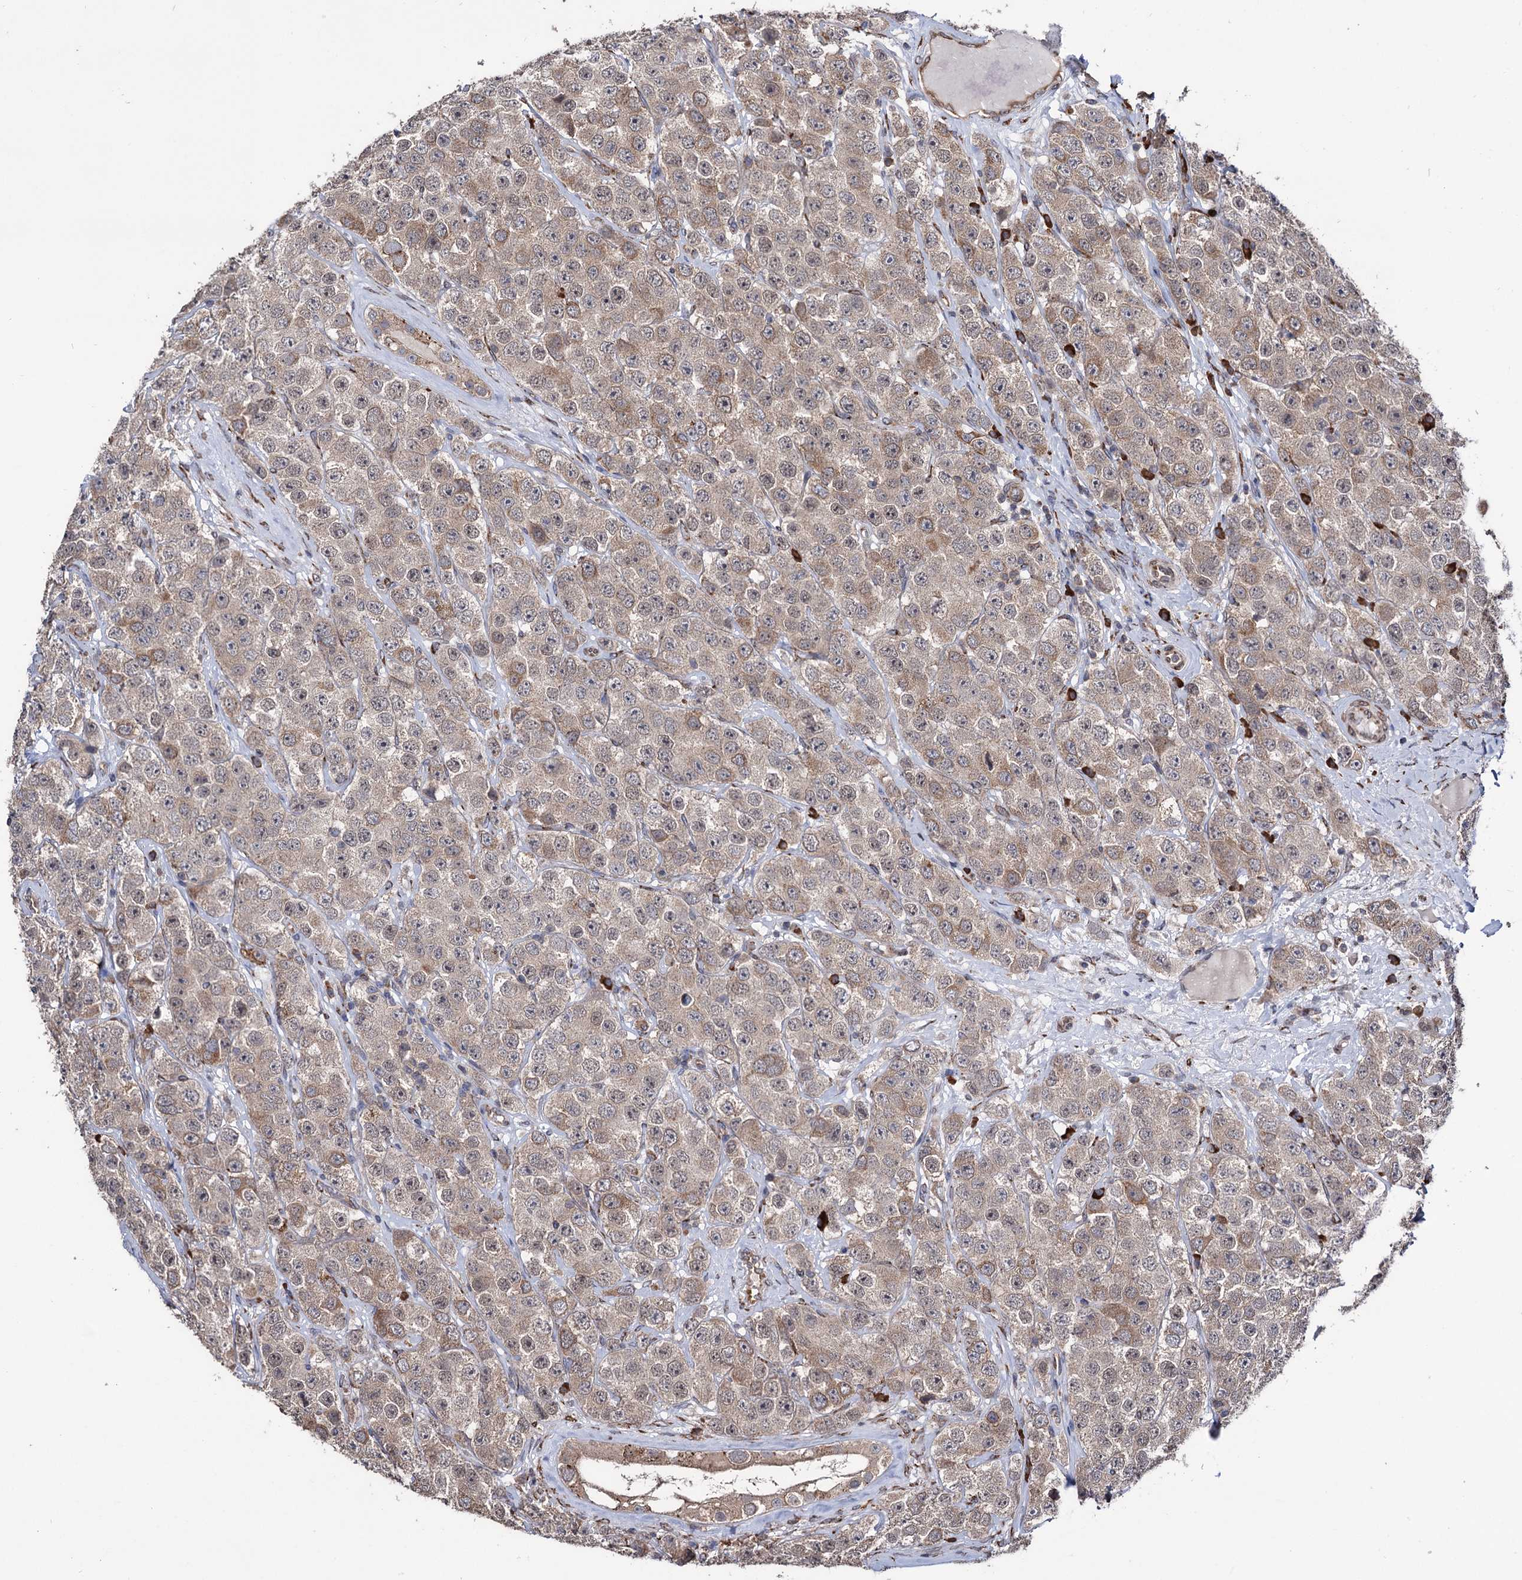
{"staining": {"intensity": "weak", "quantity": ">75%", "location": "cytoplasmic/membranous"}, "tissue": "testis cancer", "cell_type": "Tumor cells", "image_type": "cancer", "snomed": [{"axis": "morphology", "description": "Seminoma, NOS"}, {"axis": "topography", "description": "Testis"}], "caption": "Protein expression analysis of human seminoma (testis) reveals weak cytoplasmic/membranous expression in about >75% of tumor cells.", "gene": "CDAN1", "patient": {"sex": "male", "age": 28}}